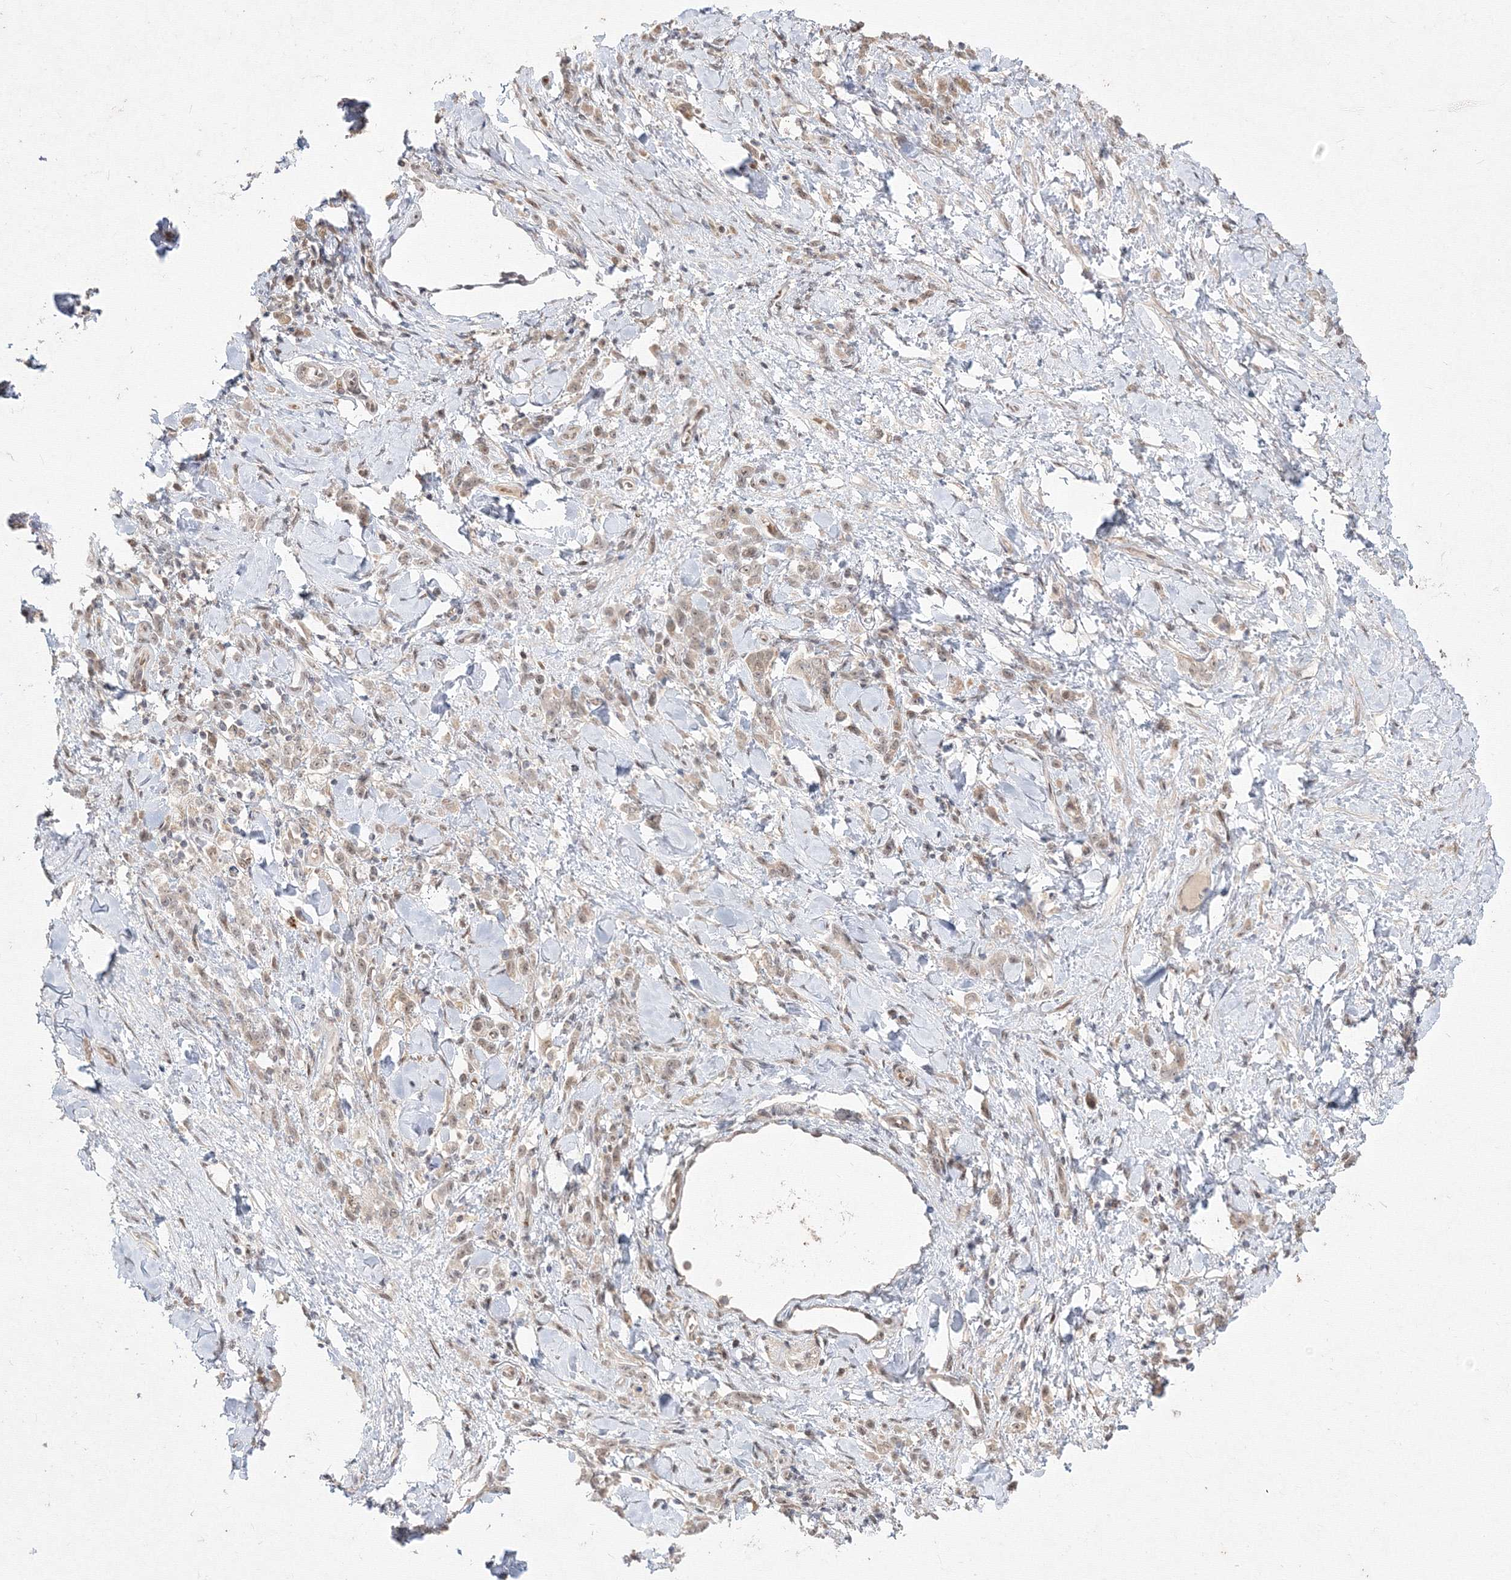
{"staining": {"intensity": "weak", "quantity": "25%-75%", "location": "nuclear"}, "tissue": "stomach cancer", "cell_type": "Tumor cells", "image_type": "cancer", "snomed": [{"axis": "morphology", "description": "Normal tissue, NOS"}, {"axis": "morphology", "description": "Adenocarcinoma, NOS"}, {"axis": "topography", "description": "Stomach"}], "caption": "Protein staining of stomach cancer tissue shows weak nuclear expression in about 25%-75% of tumor cells.", "gene": "COPS4", "patient": {"sex": "male", "age": 82}}